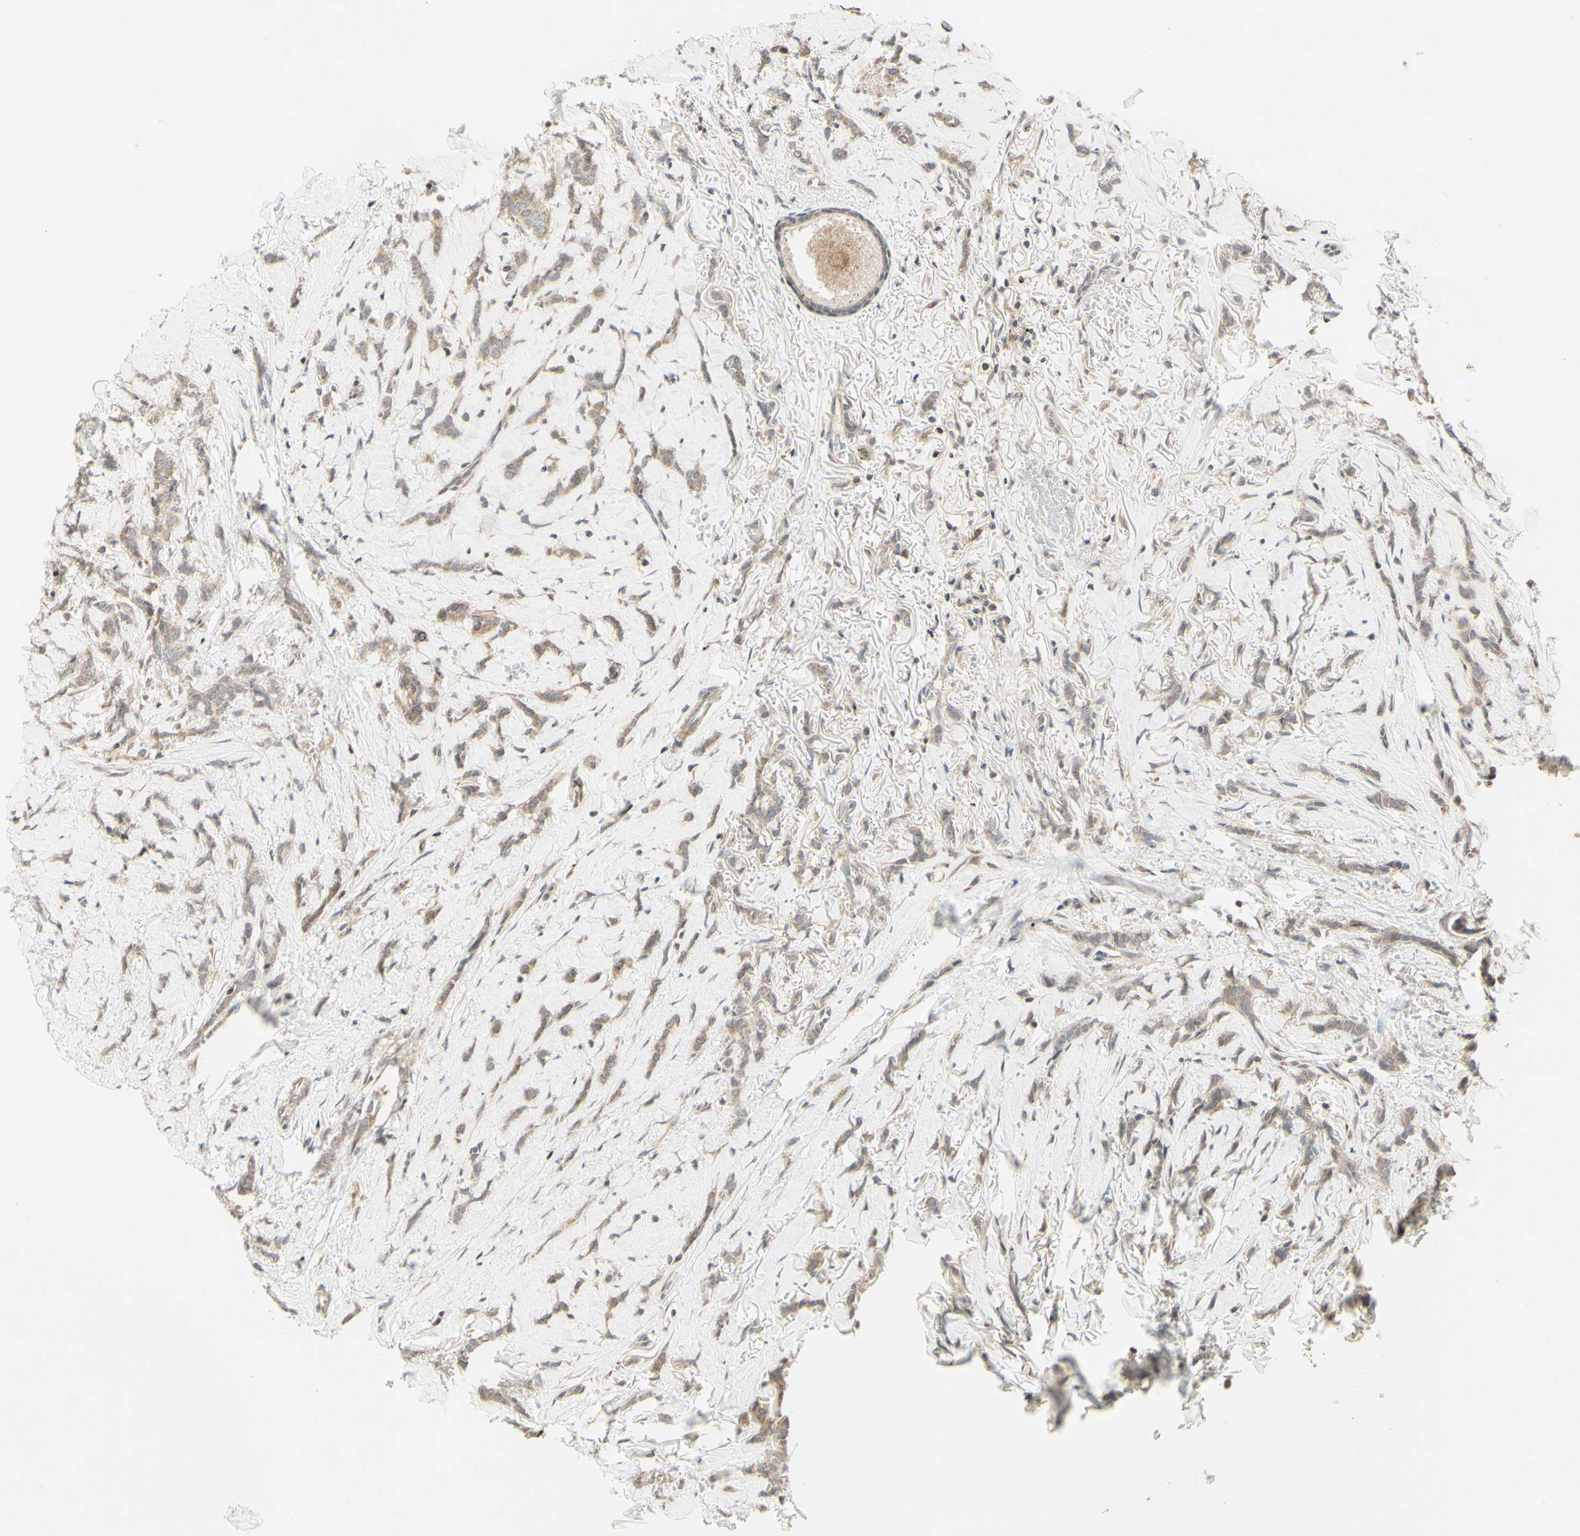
{"staining": {"intensity": "weak", "quantity": ">75%", "location": "cytoplasmic/membranous"}, "tissue": "breast cancer", "cell_type": "Tumor cells", "image_type": "cancer", "snomed": [{"axis": "morphology", "description": "Lobular carcinoma"}, {"axis": "topography", "description": "Skin"}, {"axis": "topography", "description": "Breast"}], "caption": "Breast cancer tissue exhibits weak cytoplasmic/membranous positivity in approximately >75% of tumor cells", "gene": "ZW10", "patient": {"sex": "female", "age": 46}}